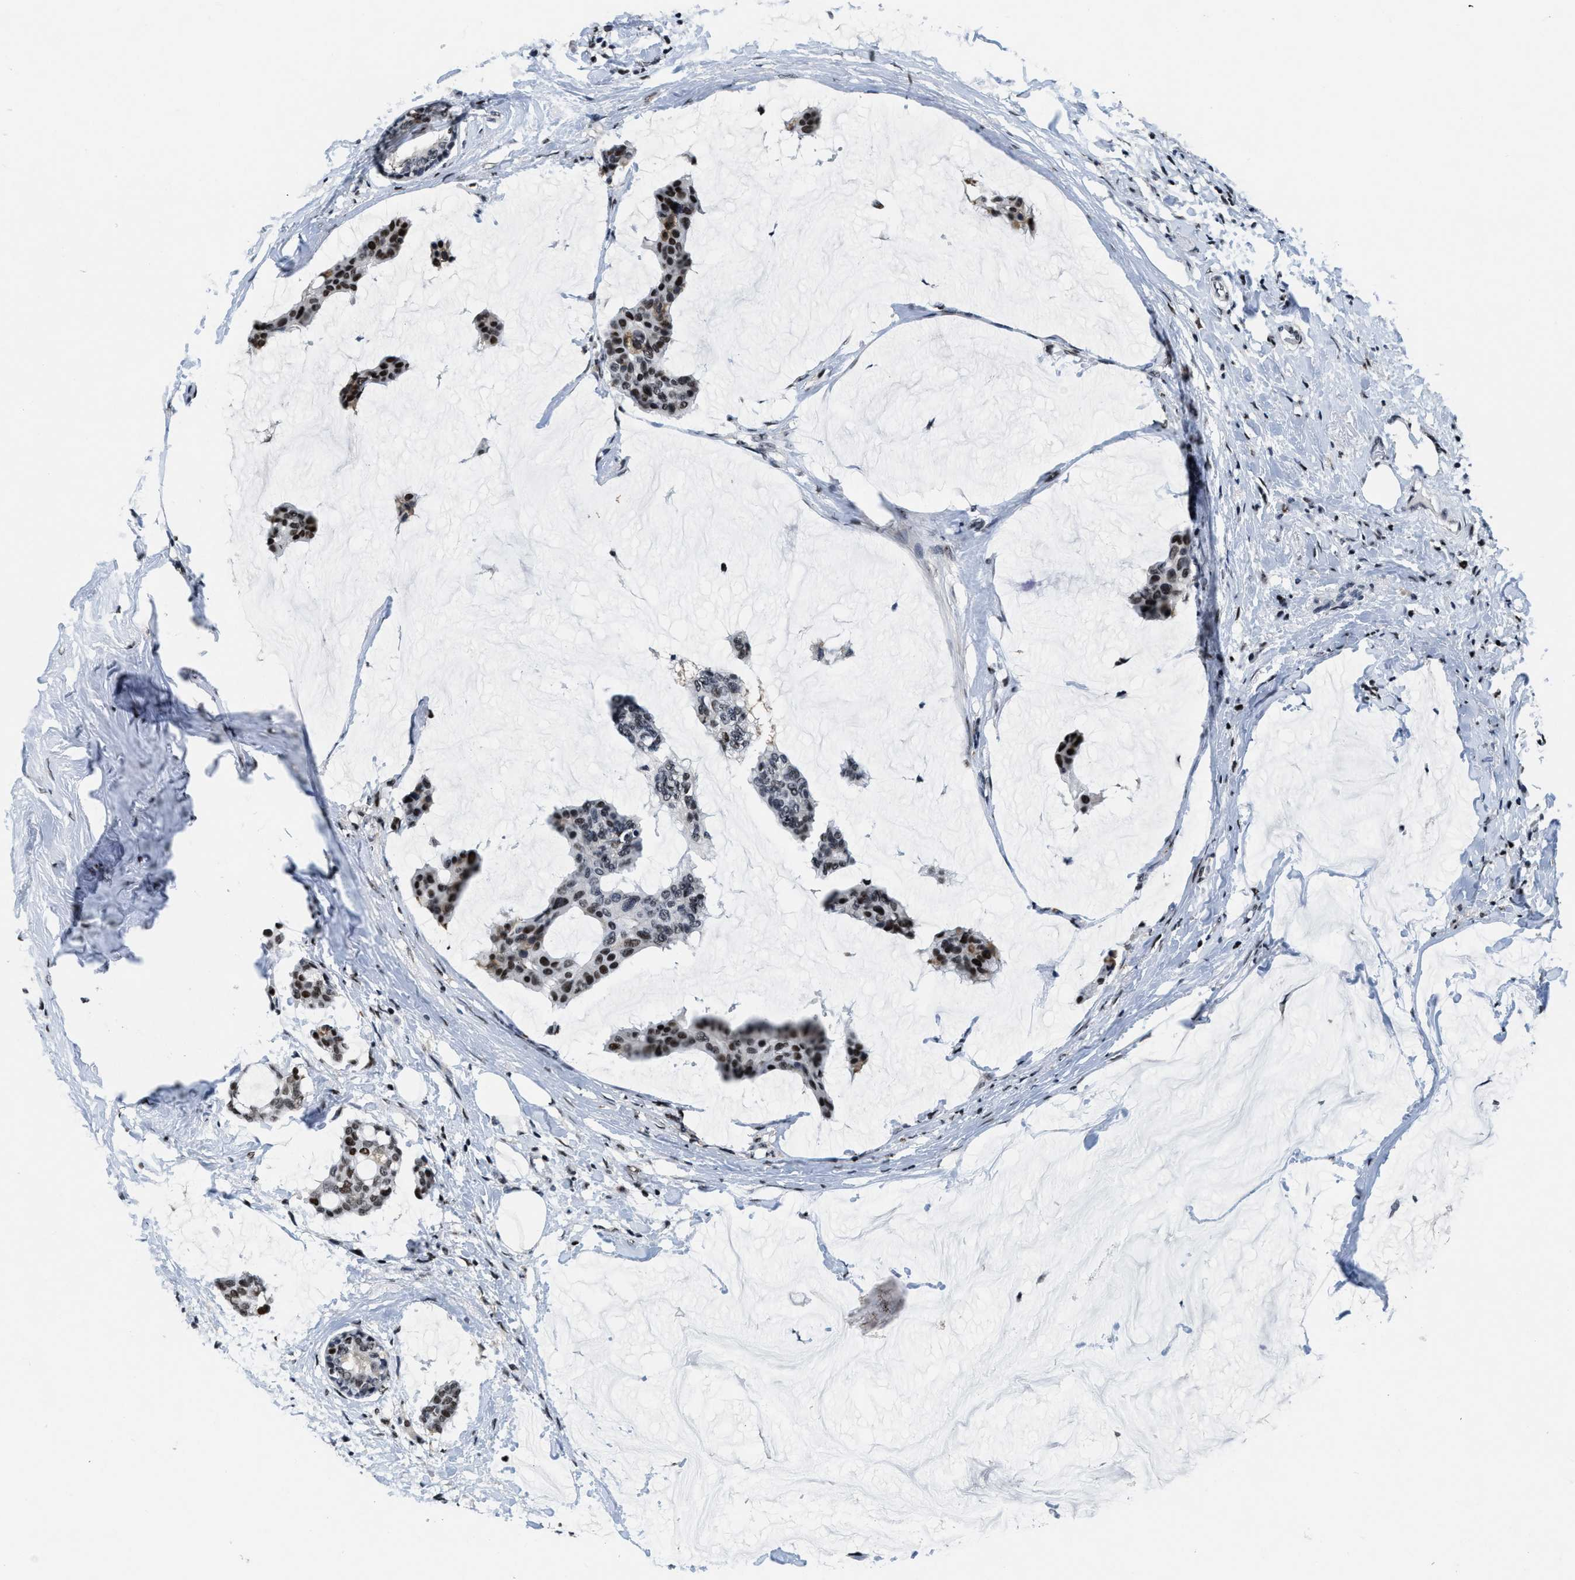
{"staining": {"intensity": "strong", "quantity": "25%-75%", "location": "nuclear"}, "tissue": "breast cancer", "cell_type": "Tumor cells", "image_type": "cancer", "snomed": [{"axis": "morphology", "description": "Duct carcinoma"}, {"axis": "topography", "description": "Breast"}], "caption": "Immunohistochemical staining of human infiltrating ductal carcinoma (breast) exhibits high levels of strong nuclear positivity in approximately 25%-75% of tumor cells. The protein of interest is shown in brown color, while the nuclei are stained blue.", "gene": "SUPT16H", "patient": {"sex": "female", "age": 93}}